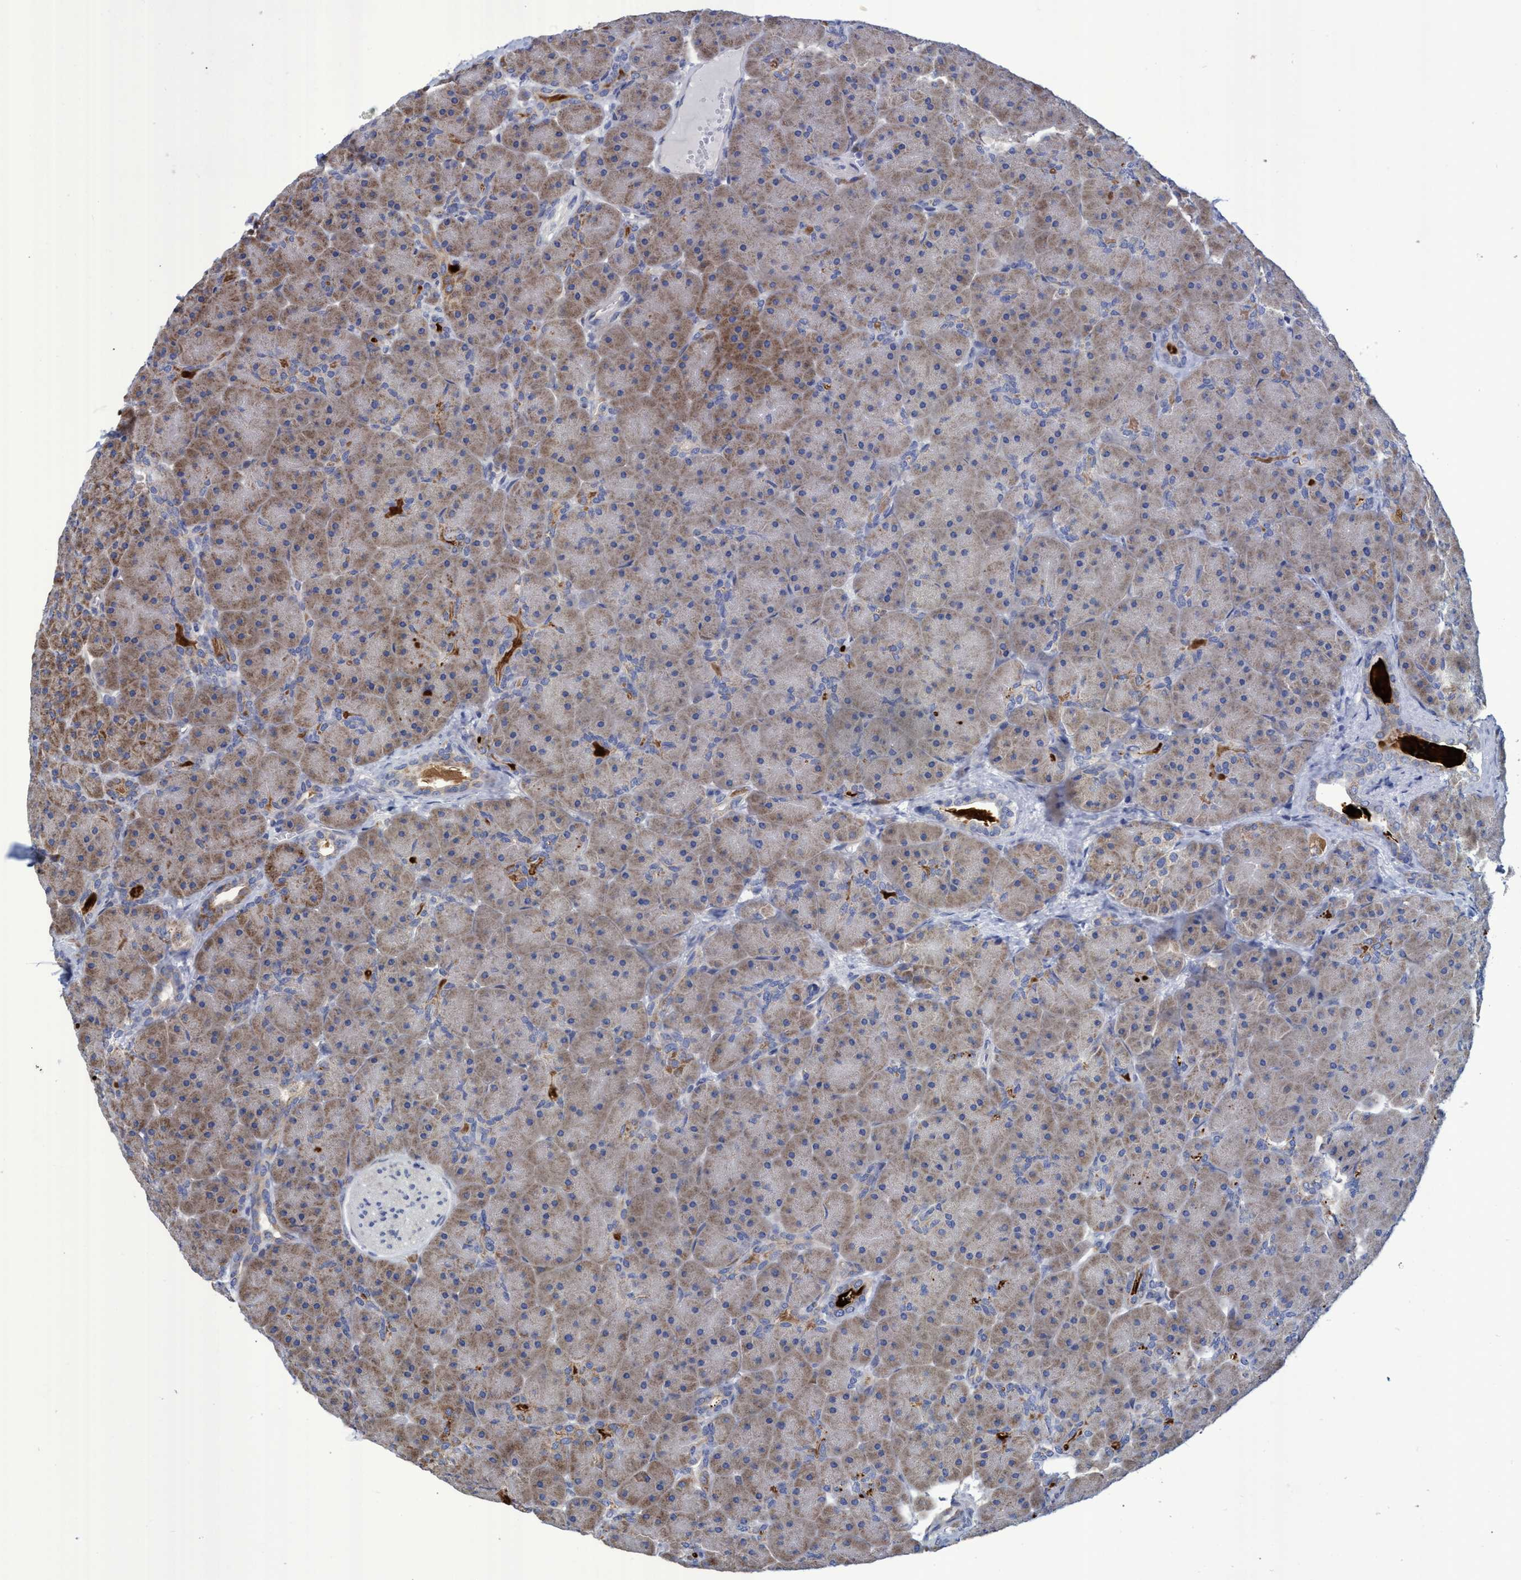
{"staining": {"intensity": "moderate", "quantity": ">75%", "location": "cytoplasmic/membranous"}, "tissue": "pancreas", "cell_type": "Exocrine glandular cells", "image_type": "normal", "snomed": [{"axis": "morphology", "description": "Normal tissue, NOS"}, {"axis": "topography", "description": "Pancreas"}], "caption": "Pancreas stained with immunohistochemistry (IHC) shows moderate cytoplasmic/membranous positivity in approximately >75% of exocrine glandular cells. The staining was performed using DAB (3,3'-diaminobenzidine) to visualize the protein expression in brown, while the nuclei were stained in blue with hematoxylin (Magnification: 20x).", "gene": "NAT16", "patient": {"sex": "male", "age": 66}}